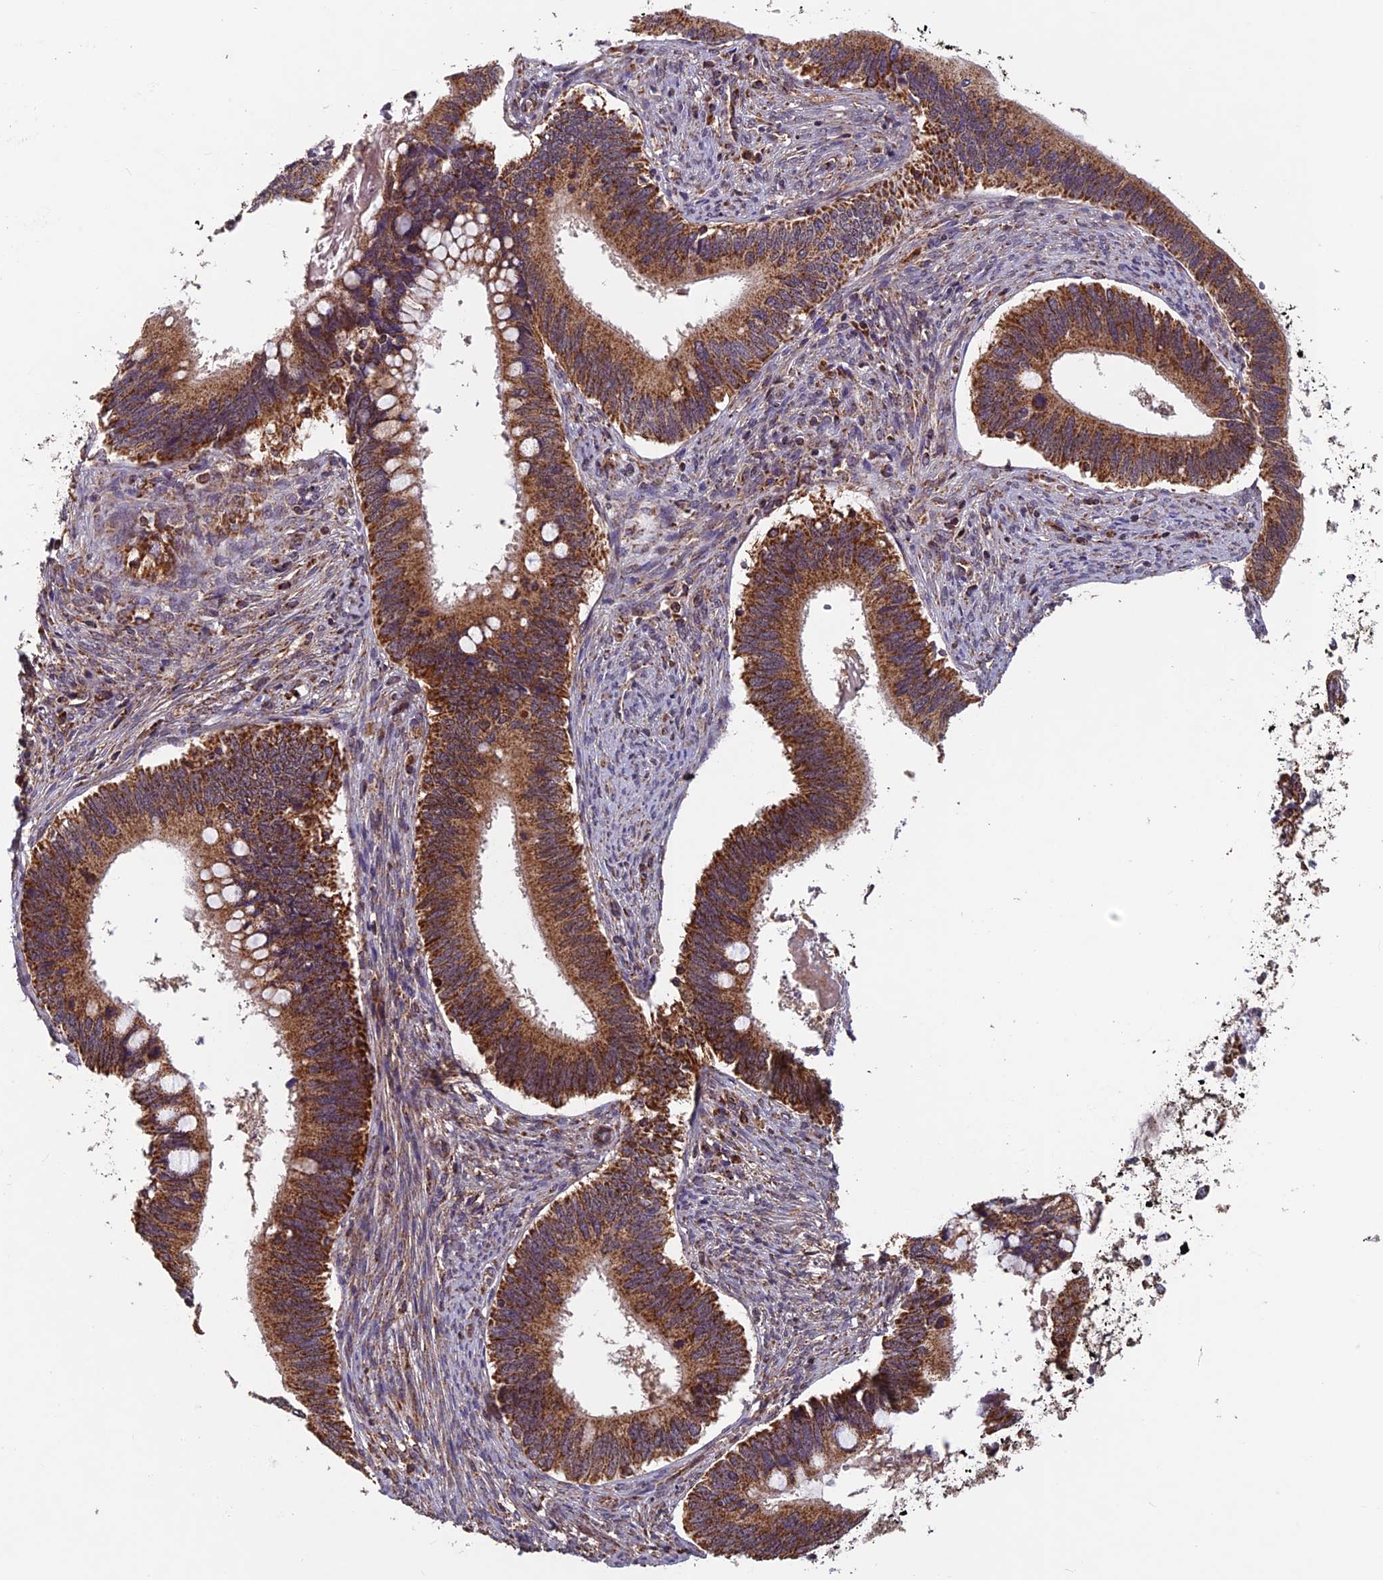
{"staining": {"intensity": "strong", "quantity": ">75%", "location": "cytoplasmic/membranous"}, "tissue": "cervical cancer", "cell_type": "Tumor cells", "image_type": "cancer", "snomed": [{"axis": "morphology", "description": "Adenocarcinoma, NOS"}, {"axis": "topography", "description": "Cervix"}], "caption": "Adenocarcinoma (cervical) tissue exhibits strong cytoplasmic/membranous expression in about >75% of tumor cells", "gene": "CCDC15", "patient": {"sex": "female", "age": 42}}